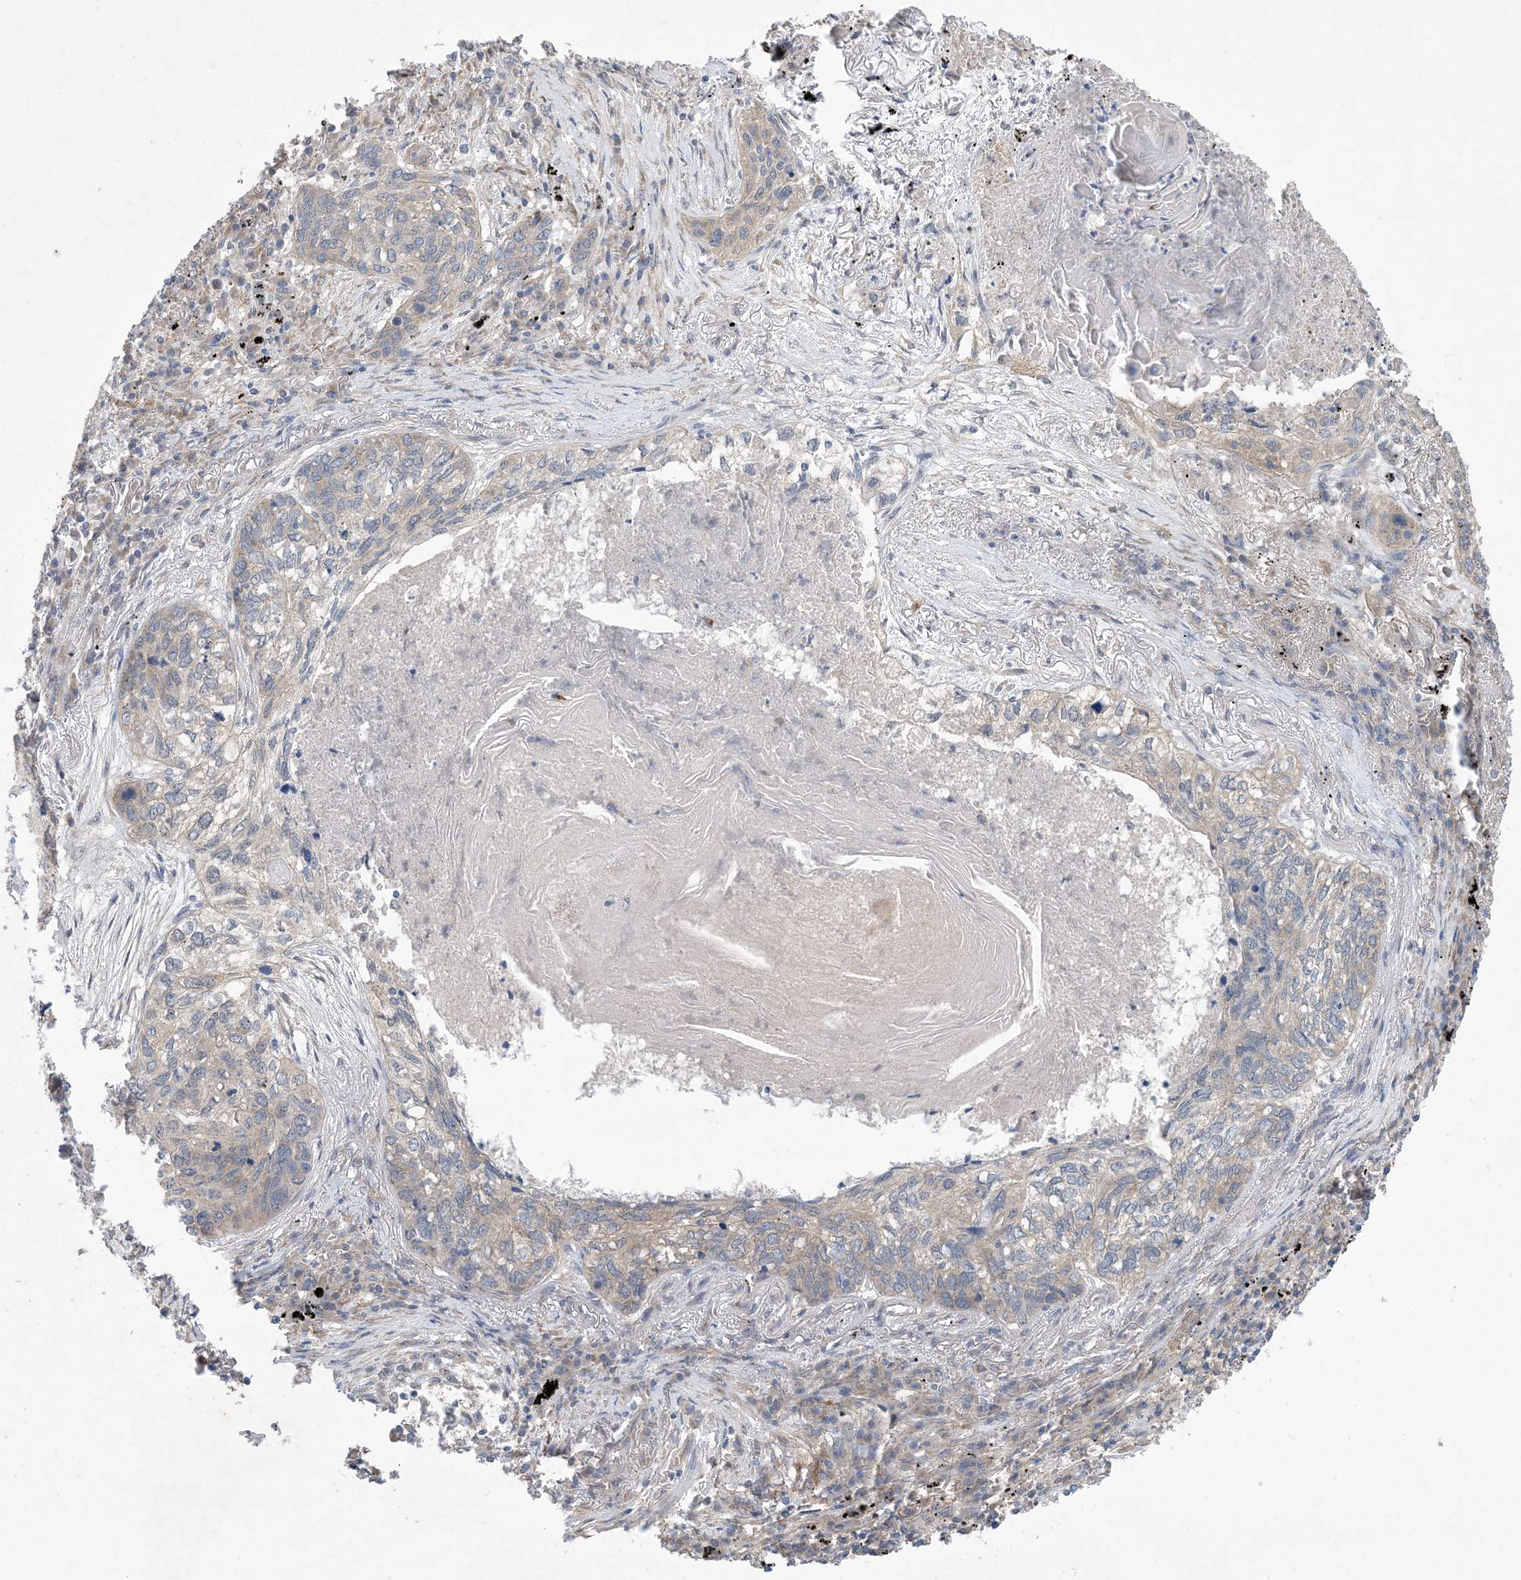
{"staining": {"intensity": "weak", "quantity": "<25%", "location": "cytoplasmic/membranous"}, "tissue": "lung cancer", "cell_type": "Tumor cells", "image_type": "cancer", "snomed": [{"axis": "morphology", "description": "Squamous cell carcinoma, NOS"}, {"axis": "topography", "description": "Lung"}], "caption": "Photomicrograph shows no protein staining in tumor cells of lung cancer (squamous cell carcinoma) tissue.", "gene": "EHBP1", "patient": {"sex": "female", "age": 63}}